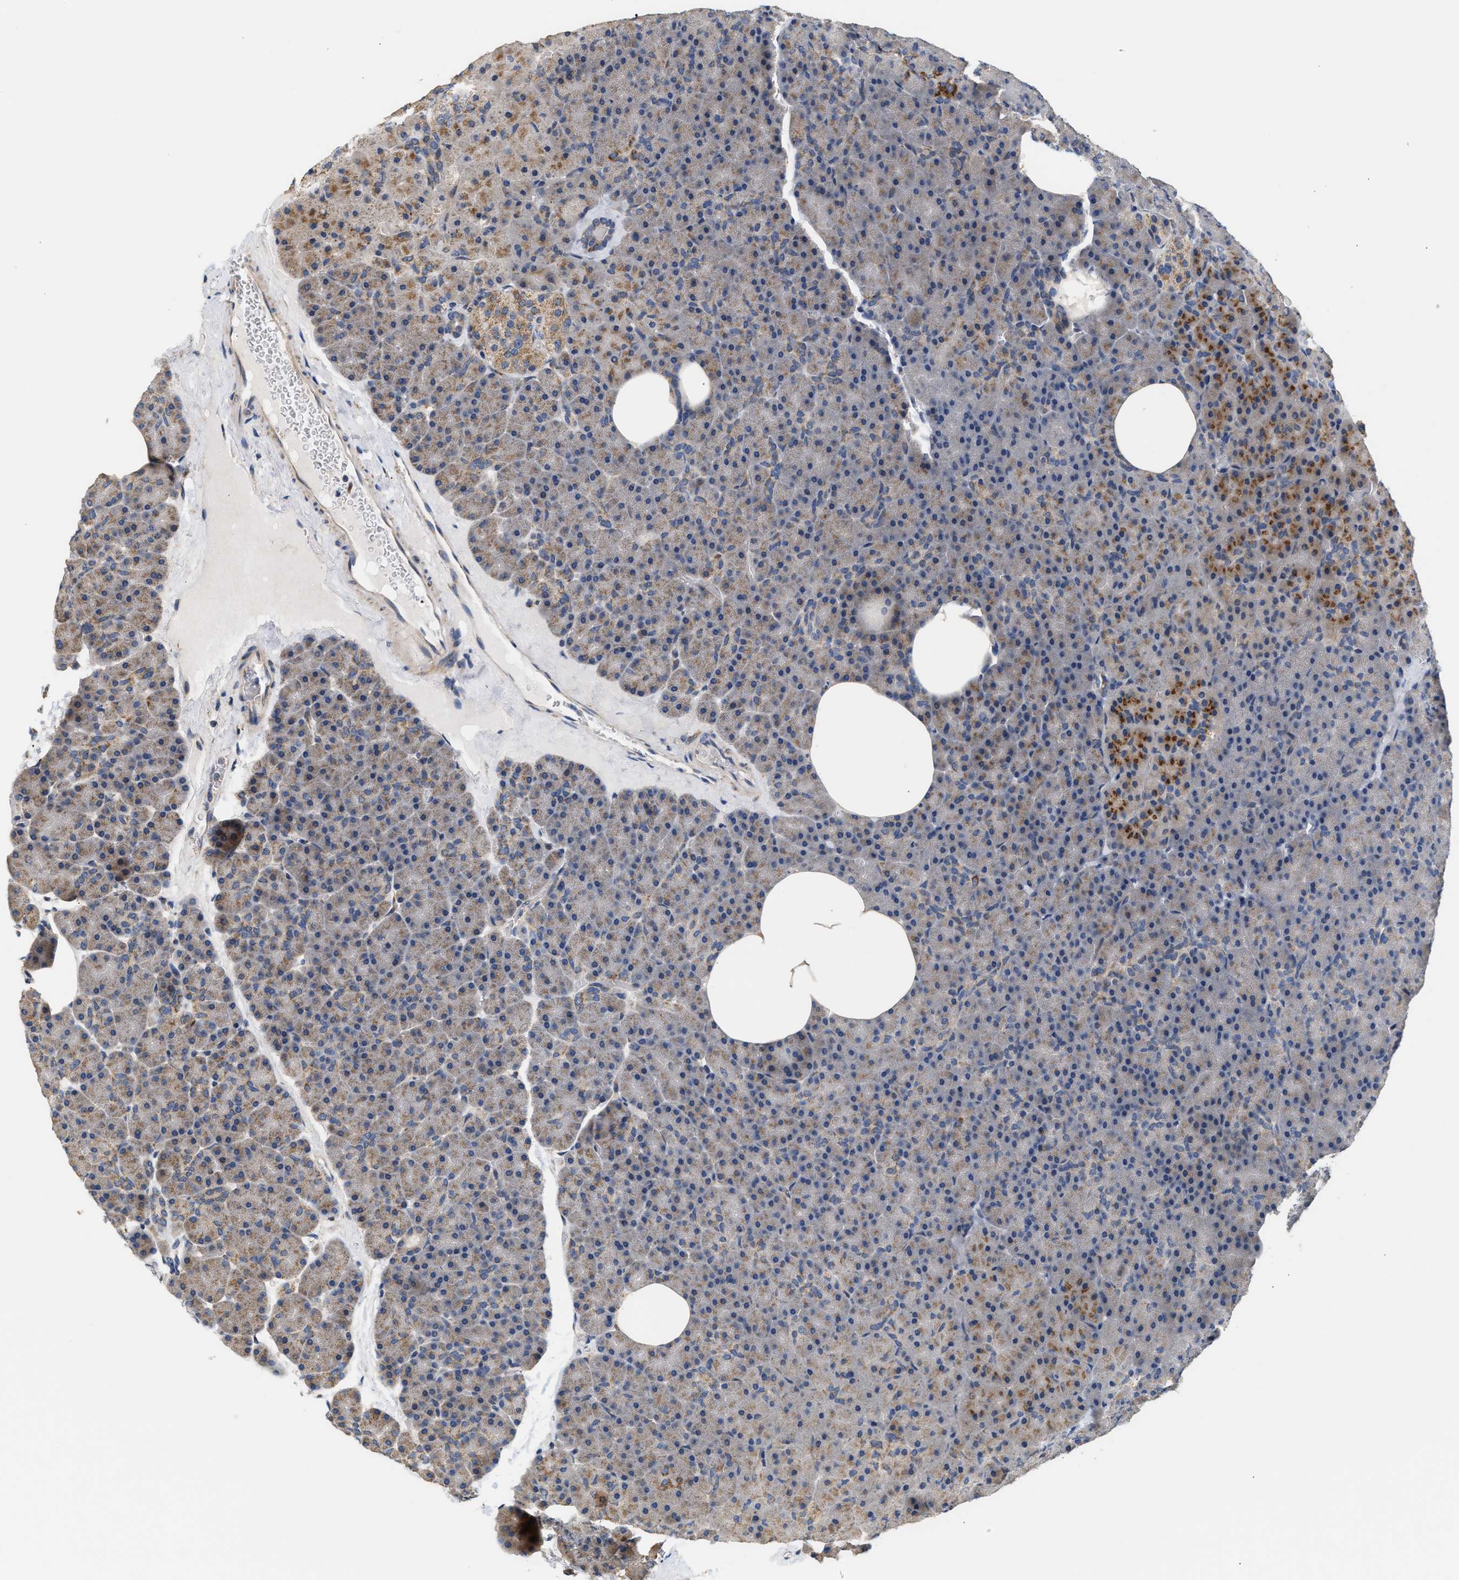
{"staining": {"intensity": "strong", "quantity": "<25%", "location": "cytoplasmic/membranous"}, "tissue": "pancreas", "cell_type": "Exocrine glandular cells", "image_type": "normal", "snomed": [{"axis": "morphology", "description": "Normal tissue, NOS"}, {"axis": "morphology", "description": "Carcinoid, malignant, NOS"}, {"axis": "topography", "description": "Pancreas"}], "caption": "Brown immunohistochemical staining in benign pancreas shows strong cytoplasmic/membranous expression in about <25% of exocrine glandular cells. The staining was performed using DAB to visualize the protein expression in brown, while the nuclei were stained in blue with hematoxylin (Magnification: 20x).", "gene": "TMEM168", "patient": {"sex": "female", "age": 35}}